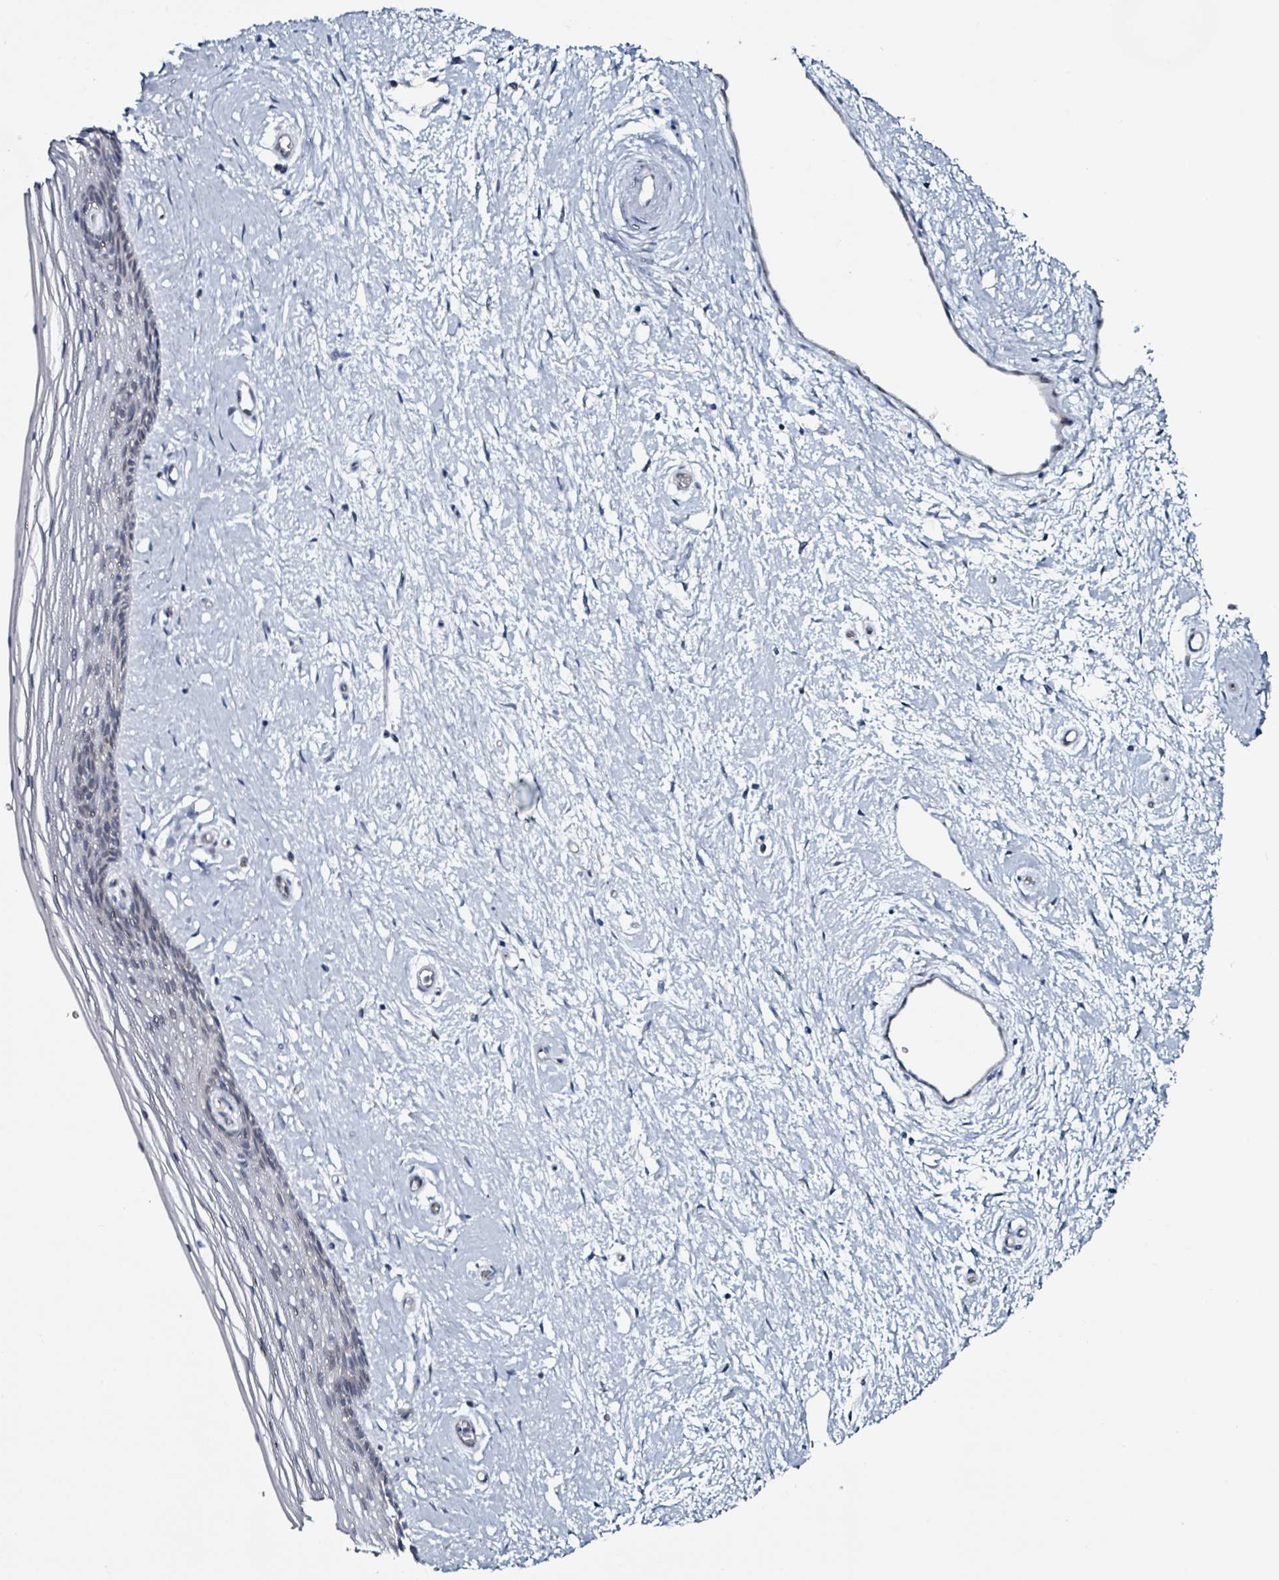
{"staining": {"intensity": "negative", "quantity": "none", "location": "none"}, "tissue": "vagina", "cell_type": "Squamous epithelial cells", "image_type": "normal", "snomed": [{"axis": "morphology", "description": "Normal tissue, NOS"}, {"axis": "topography", "description": "Vagina"}], "caption": "This is a photomicrograph of immunohistochemistry staining of unremarkable vagina, which shows no positivity in squamous epithelial cells. (Brightfield microscopy of DAB (3,3'-diaminobenzidine) immunohistochemistry at high magnification).", "gene": "B3GAT3", "patient": {"sex": "female", "age": 46}}